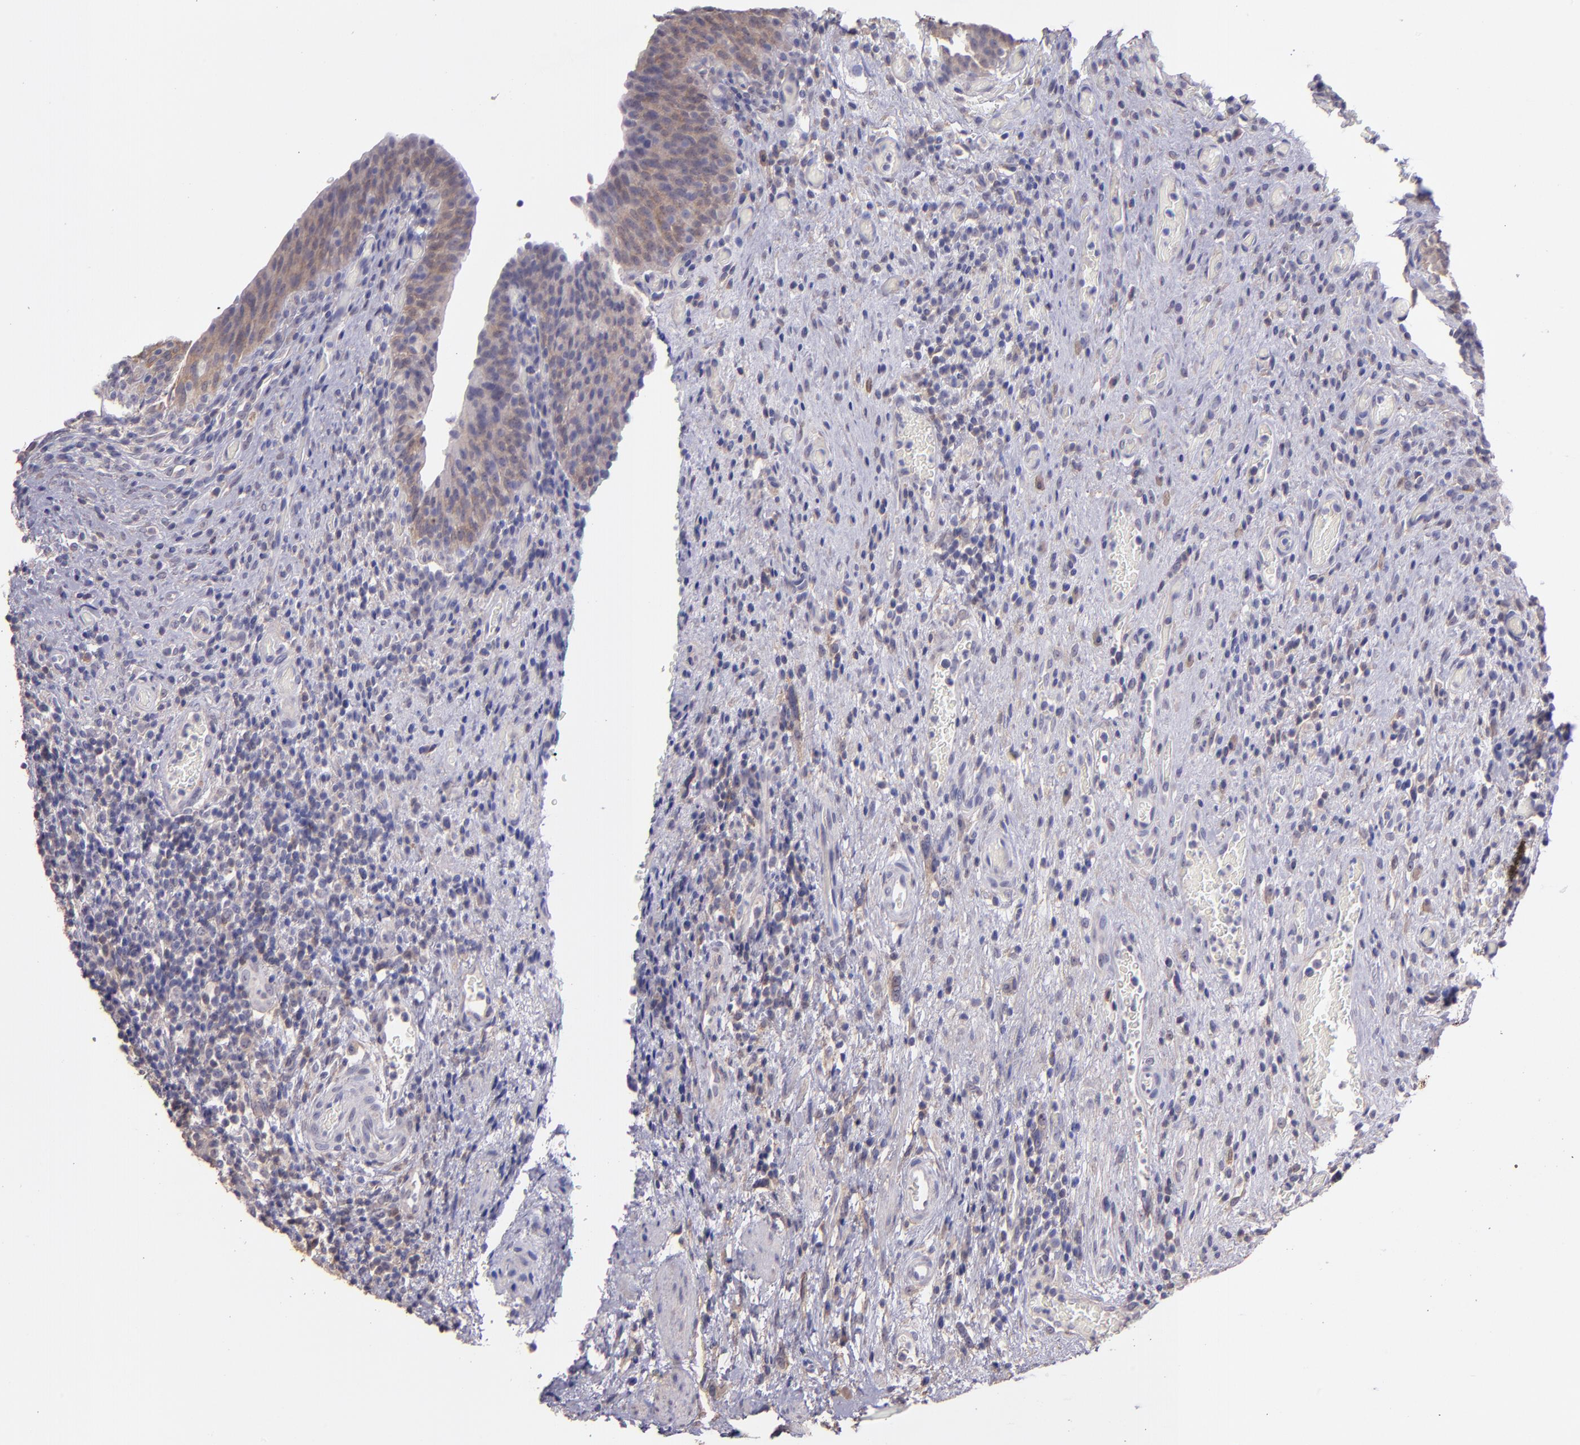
{"staining": {"intensity": "weak", "quantity": "25%-75%", "location": "cytoplasmic/membranous"}, "tissue": "urinary bladder", "cell_type": "Urothelial cells", "image_type": "normal", "snomed": [{"axis": "morphology", "description": "Normal tissue, NOS"}, {"axis": "morphology", "description": "Urothelial carcinoma, High grade"}, {"axis": "topography", "description": "Urinary bladder"}], "caption": "High-magnification brightfield microscopy of normal urinary bladder stained with DAB (brown) and counterstained with hematoxylin (blue). urothelial cells exhibit weak cytoplasmic/membranous positivity is seen in about25%-75% of cells. The staining is performed using DAB (3,3'-diaminobenzidine) brown chromogen to label protein expression. The nuclei are counter-stained blue using hematoxylin.", "gene": "PAPPA", "patient": {"sex": "male", "age": 51}}